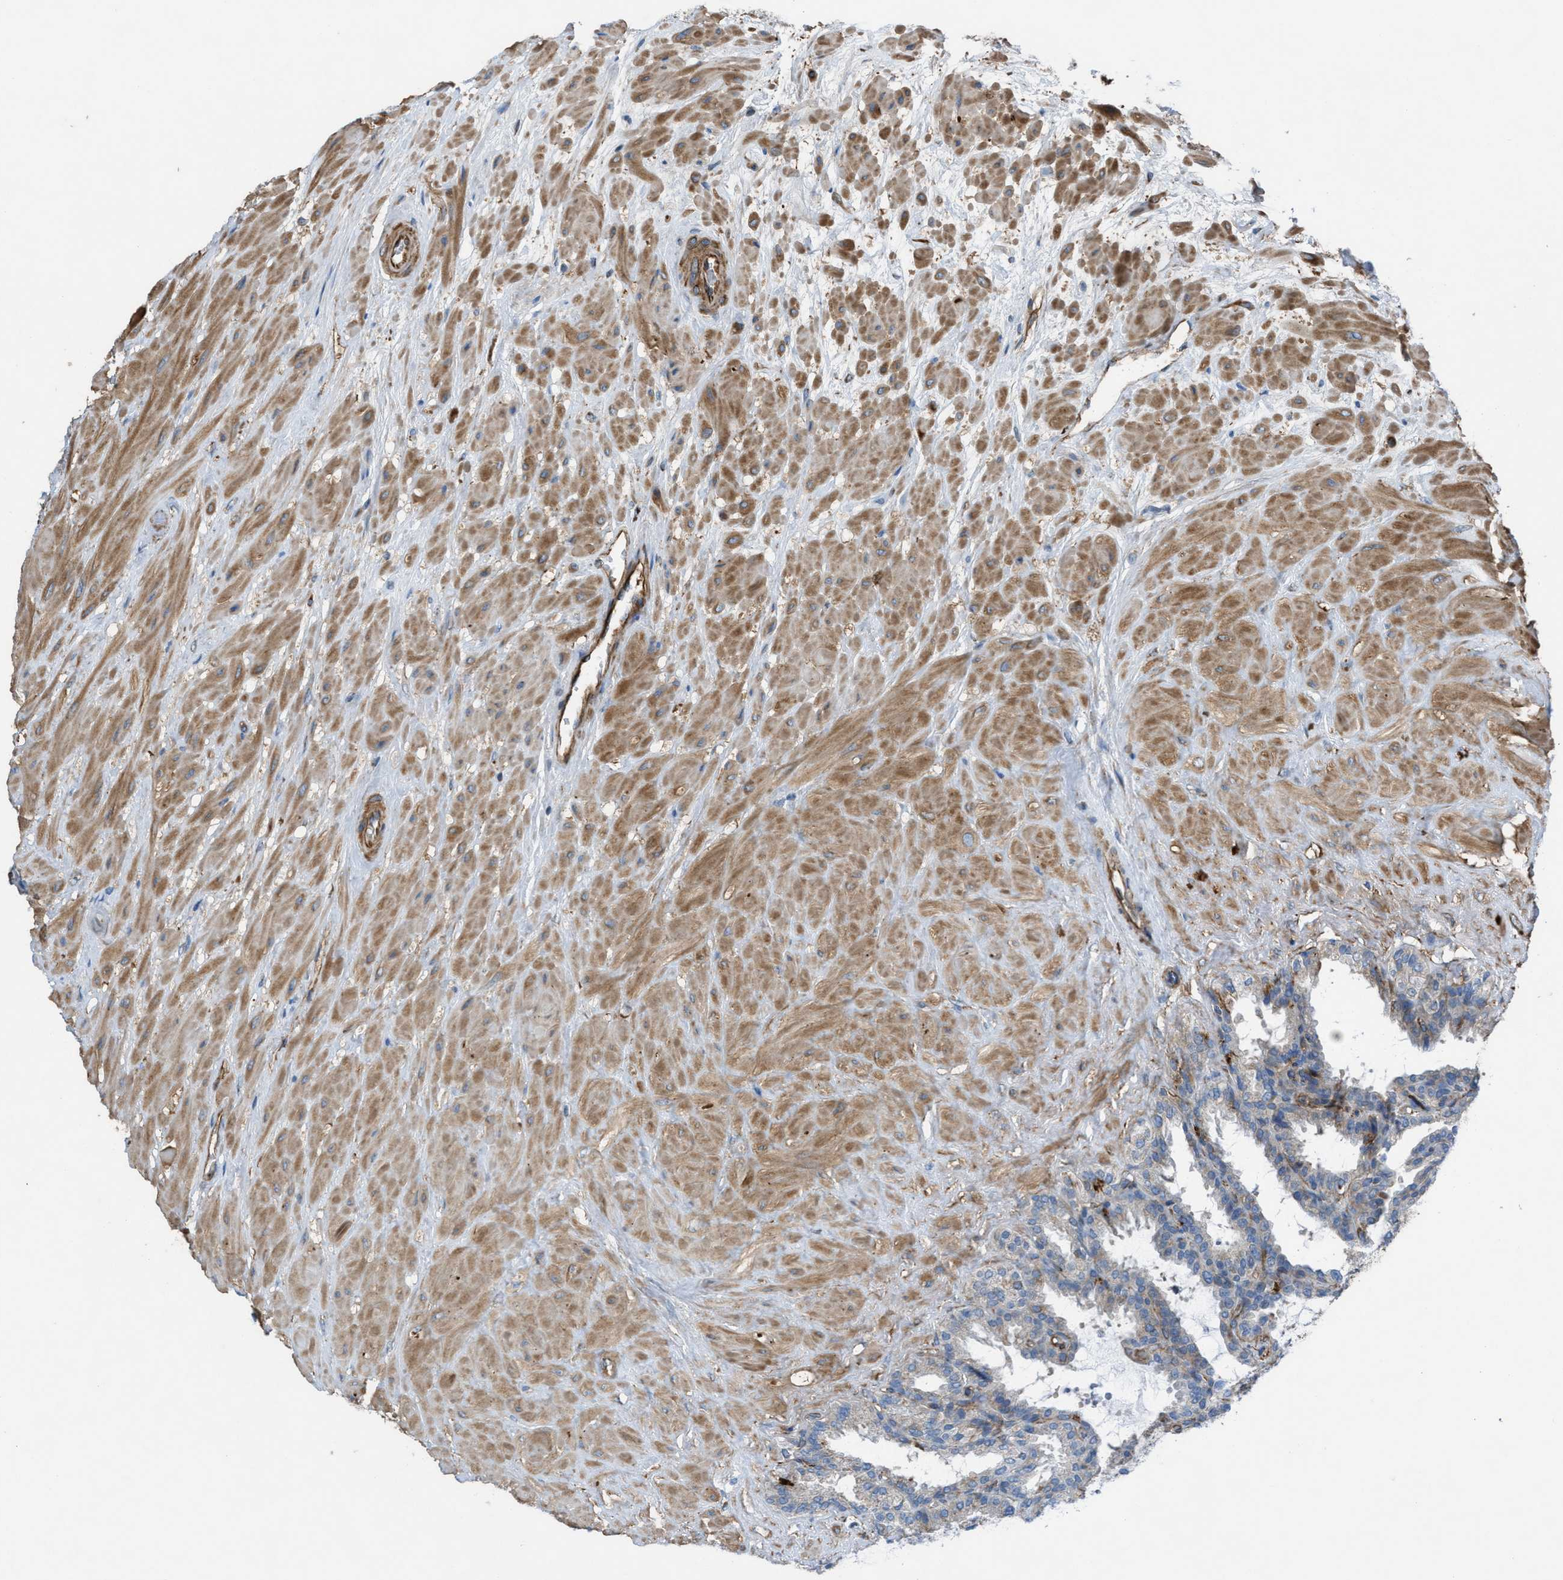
{"staining": {"intensity": "weak", "quantity": "<25%", "location": "cytoplasmic/membranous"}, "tissue": "seminal vesicle", "cell_type": "Glandular cells", "image_type": "normal", "snomed": [{"axis": "morphology", "description": "Normal tissue, NOS"}, {"axis": "topography", "description": "Seminal veicle"}], "caption": "IHC histopathology image of benign seminal vesicle: seminal vesicle stained with DAB (3,3'-diaminobenzidine) demonstrates no significant protein positivity in glandular cells. Nuclei are stained in blue.", "gene": "SLC6A9", "patient": {"sex": "male", "age": 46}}